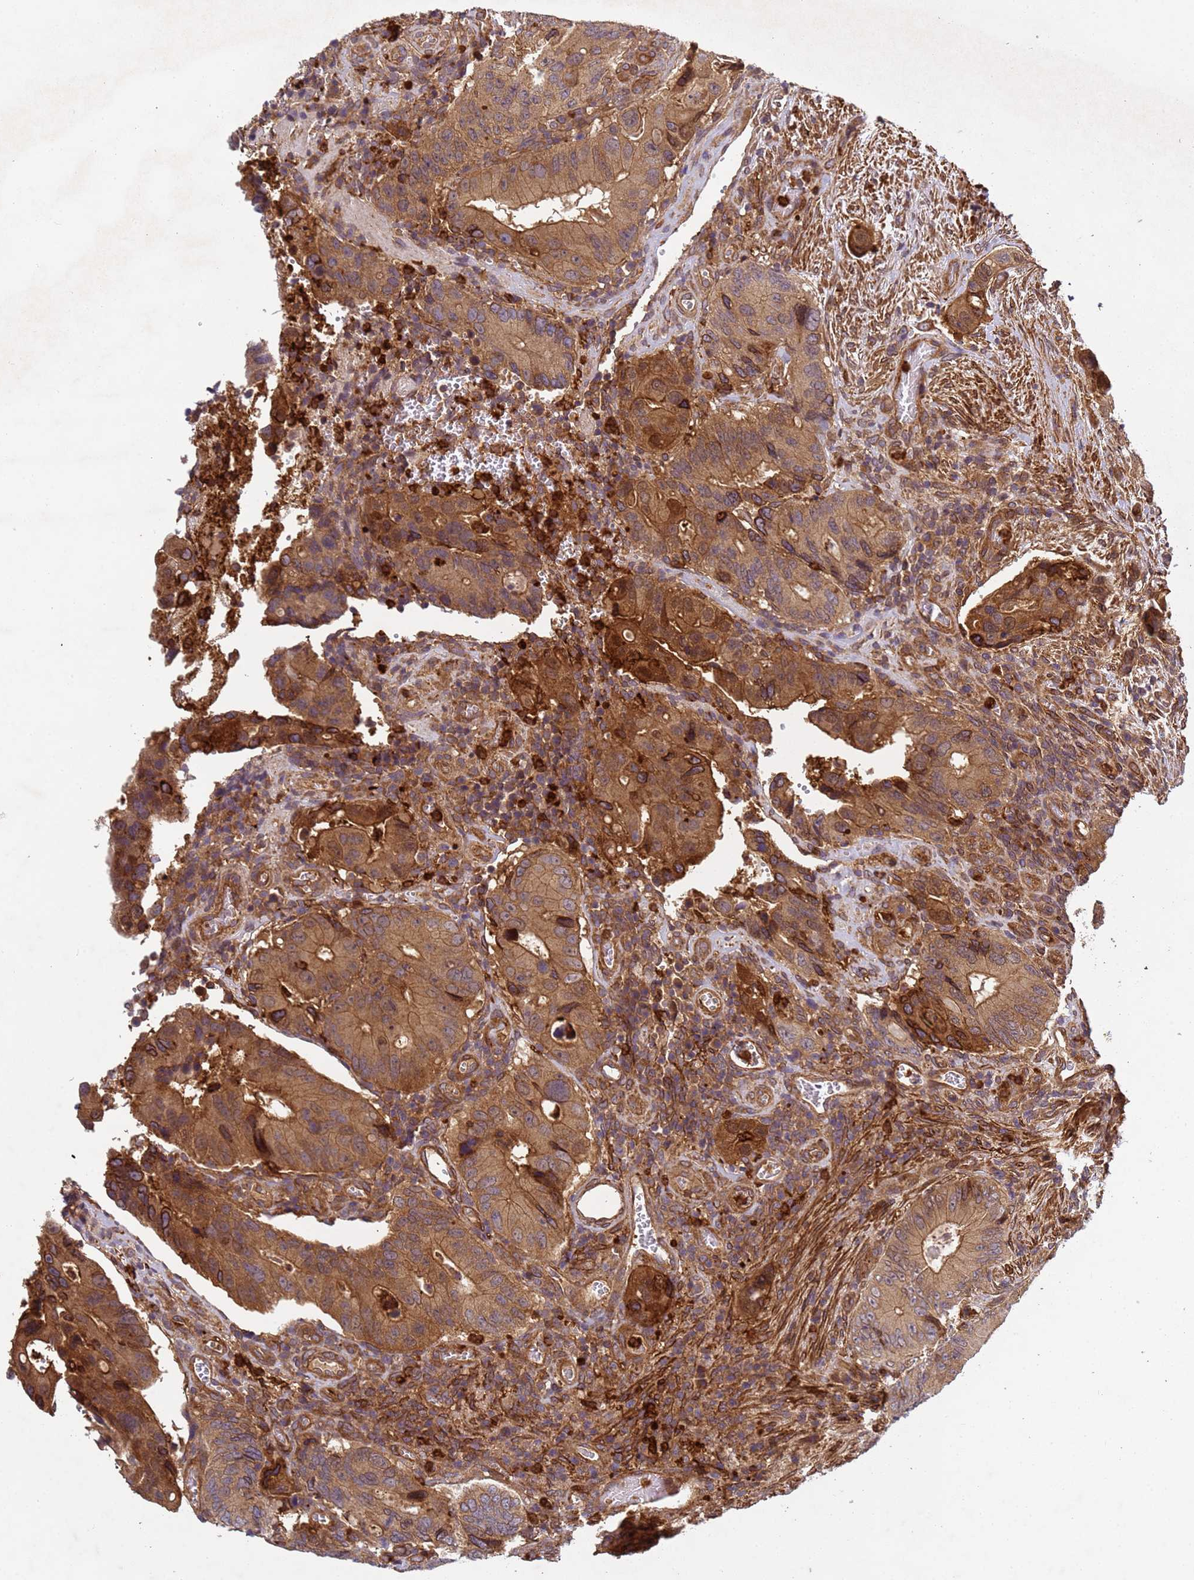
{"staining": {"intensity": "moderate", "quantity": ">75%", "location": "cytoplasmic/membranous"}, "tissue": "colorectal cancer", "cell_type": "Tumor cells", "image_type": "cancer", "snomed": [{"axis": "morphology", "description": "Adenocarcinoma, NOS"}, {"axis": "topography", "description": "Colon"}], "caption": "Colorectal cancer stained with DAB (3,3'-diaminobenzidine) immunohistochemistry (IHC) shows medium levels of moderate cytoplasmic/membranous expression in approximately >75% of tumor cells.", "gene": "C8orf34", "patient": {"sex": "male", "age": 84}}